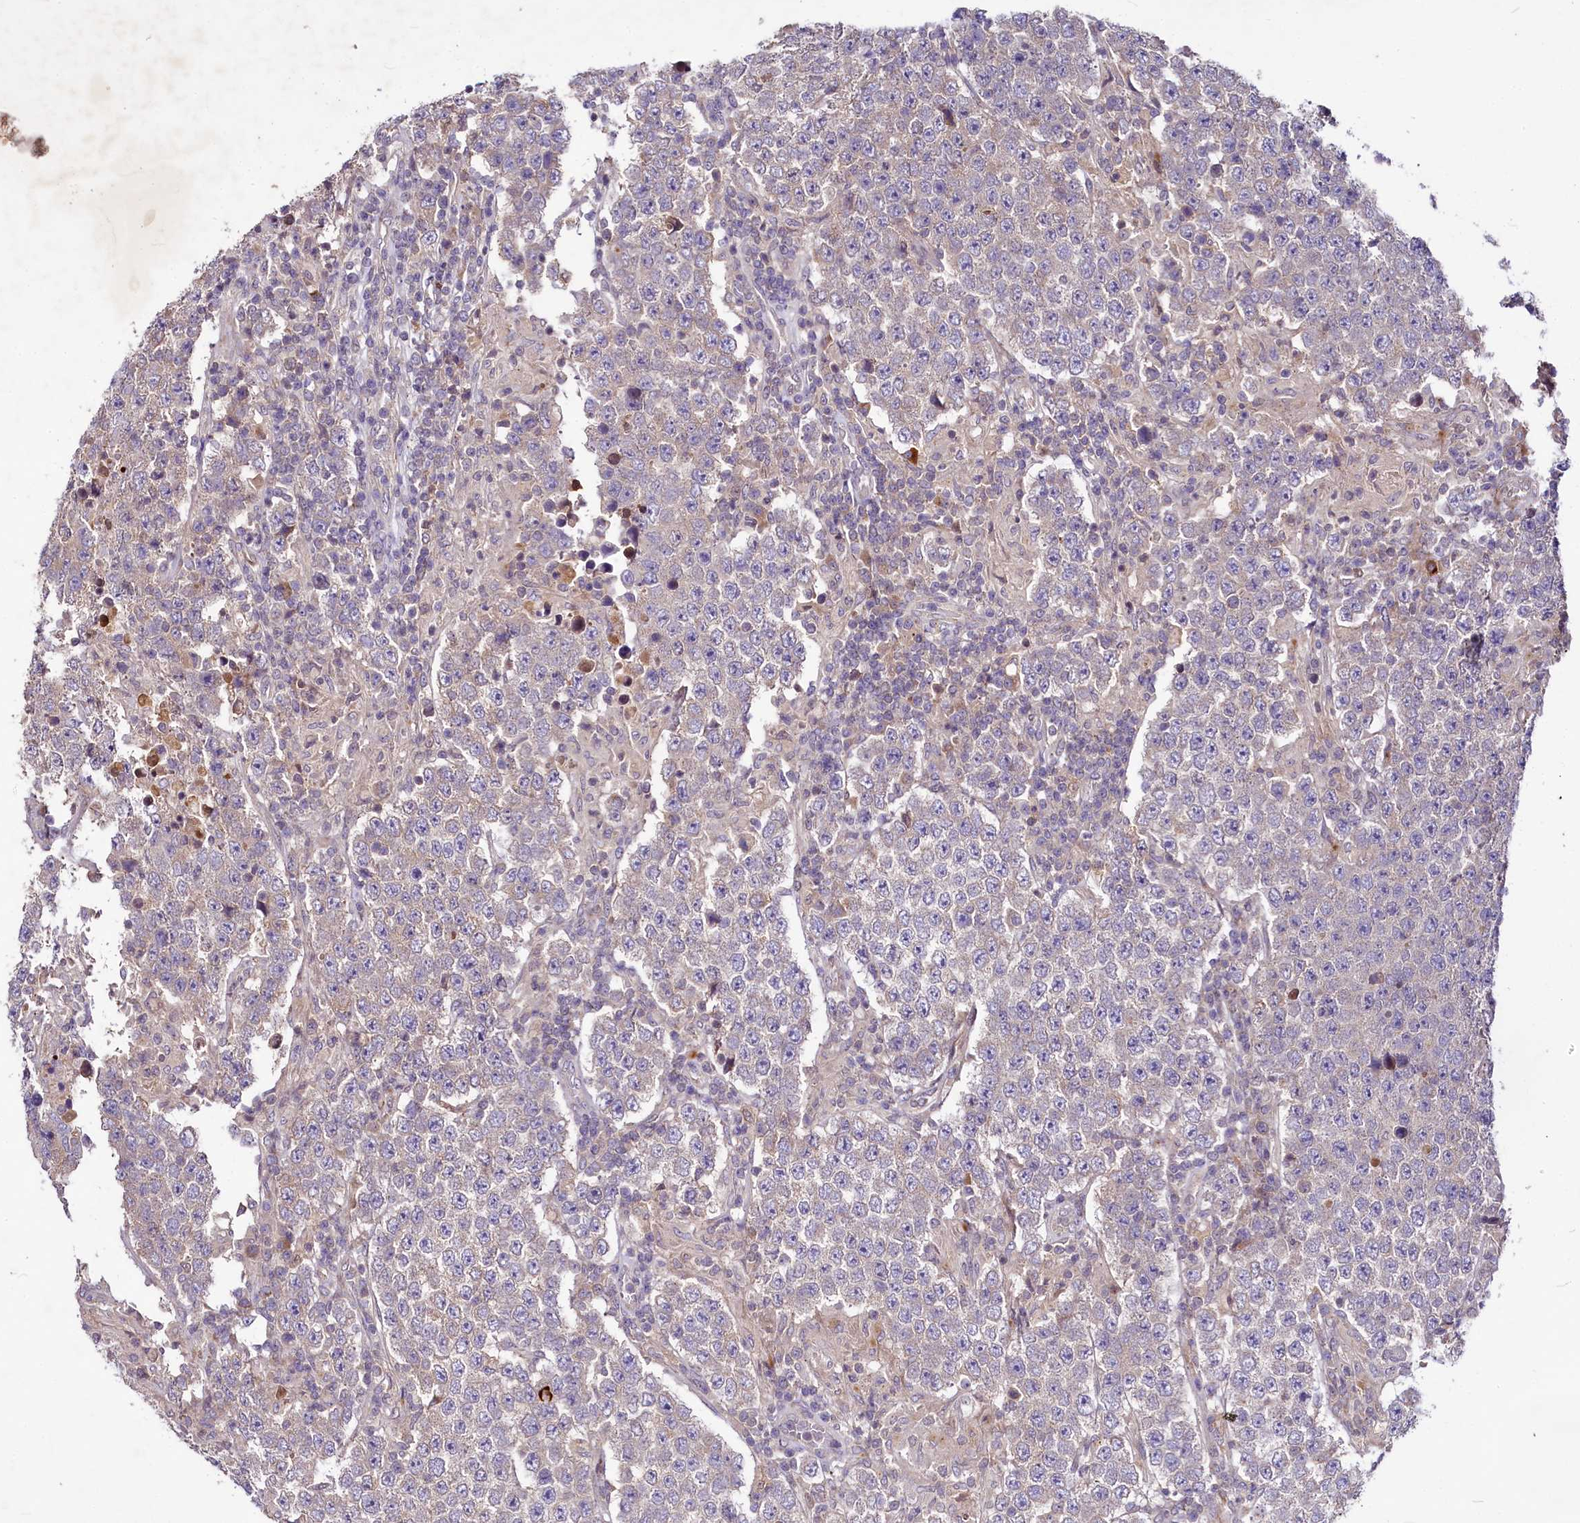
{"staining": {"intensity": "negative", "quantity": "none", "location": "none"}, "tissue": "testis cancer", "cell_type": "Tumor cells", "image_type": "cancer", "snomed": [{"axis": "morphology", "description": "Normal tissue, NOS"}, {"axis": "morphology", "description": "Urothelial carcinoma, High grade"}, {"axis": "morphology", "description": "Seminoma, NOS"}, {"axis": "morphology", "description": "Carcinoma, Embryonal, NOS"}, {"axis": "topography", "description": "Urinary bladder"}, {"axis": "topography", "description": "Testis"}], "caption": "The micrograph exhibits no significant staining in tumor cells of testis cancer.", "gene": "C11orf86", "patient": {"sex": "male", "age": 41}}